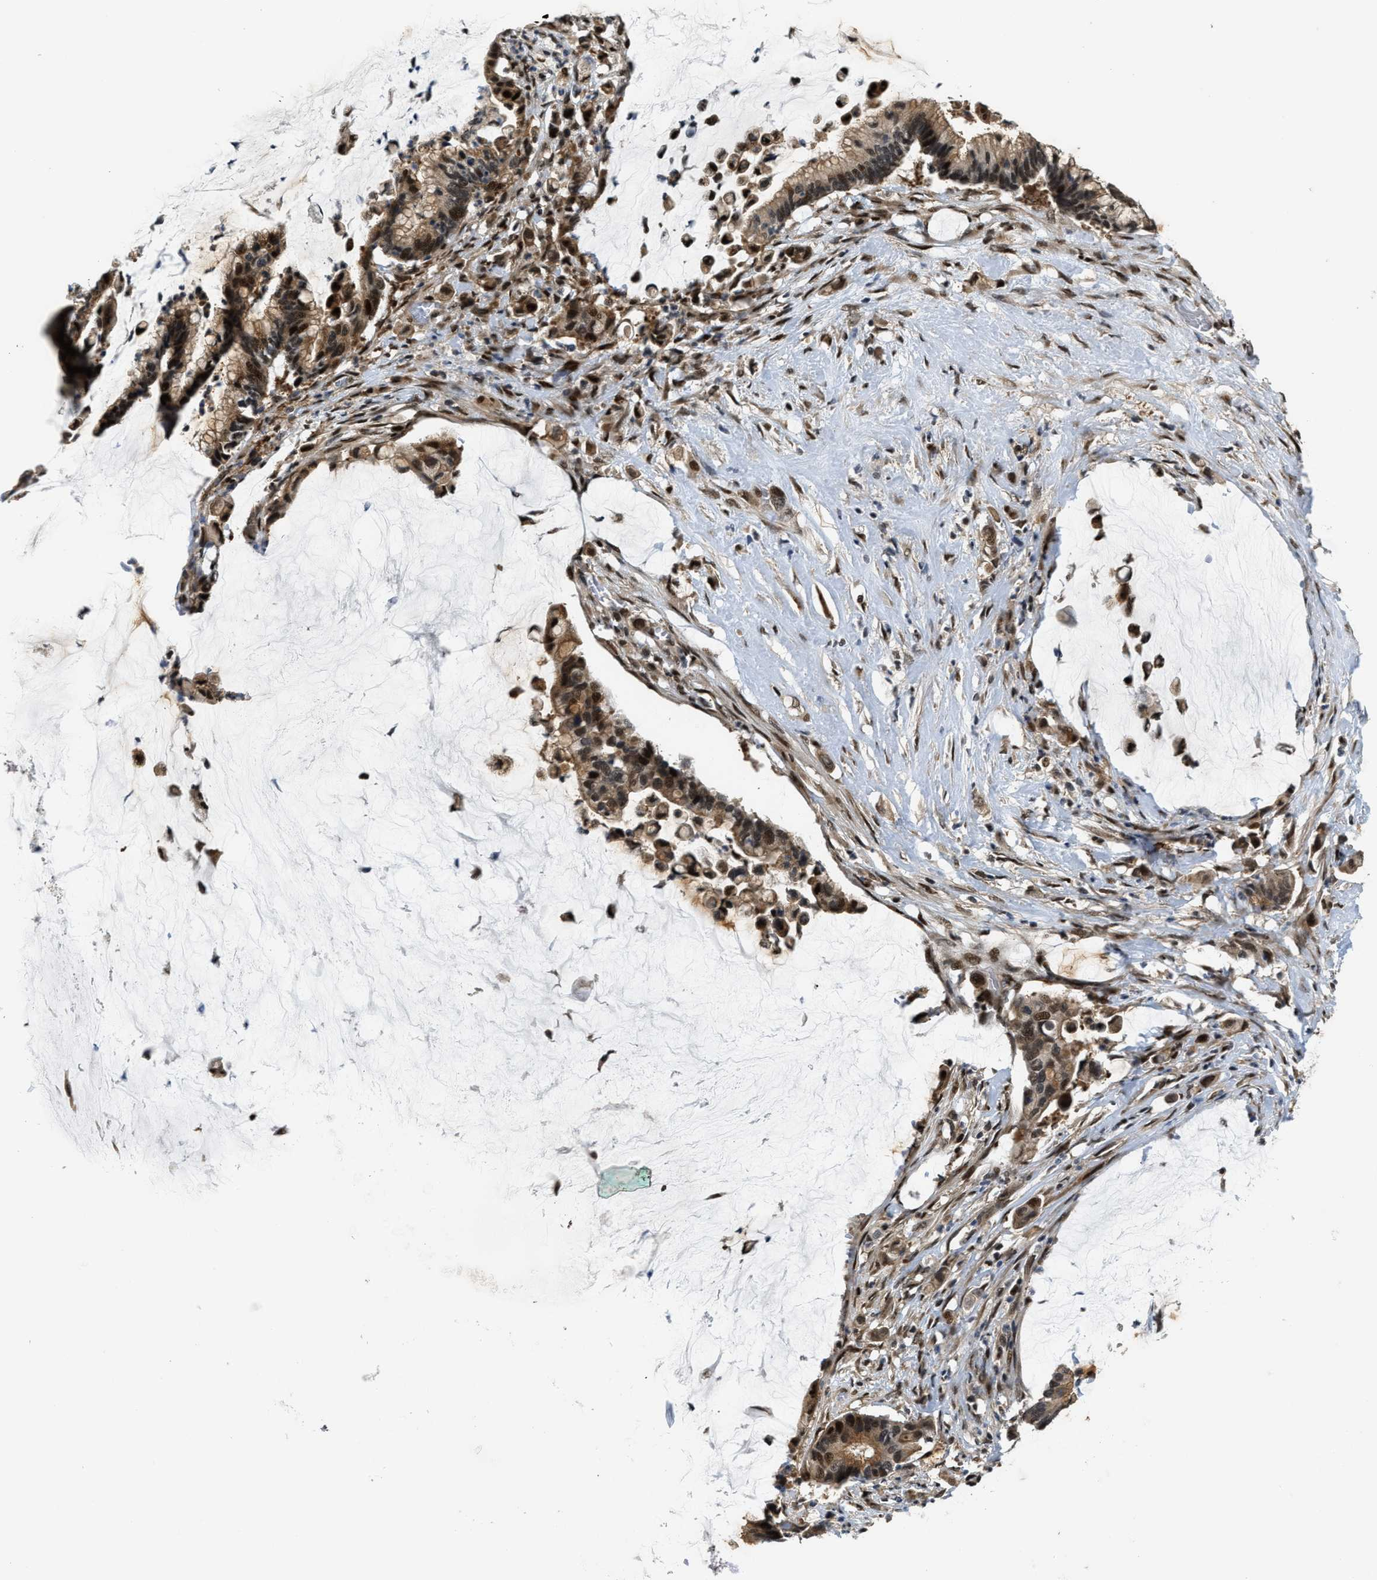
{"staining": {"intensity": "moderate", "quantity": ">75%", "location": "cytoplasmic/membranous,nuclear"}, "tissue": "pancreatic cancer", "cell_type": "Tumor cells", "image_type": "cancer", "snomed": [{"axis": "morphology", "description": "Adenocarcinoma, NOS"}, {"axis": "topography", "description": "Pancreas"}], "caption": "This photomicrograph demonstrates IHC staining of adenocarcinoma (pancreatic), with medium moderate cytoplasmic/membranous and nuclear positivity in approximately >75% of tumor cells.", "gene": "SERTAD2", "patient": {"sex": "male", "age": 41}}